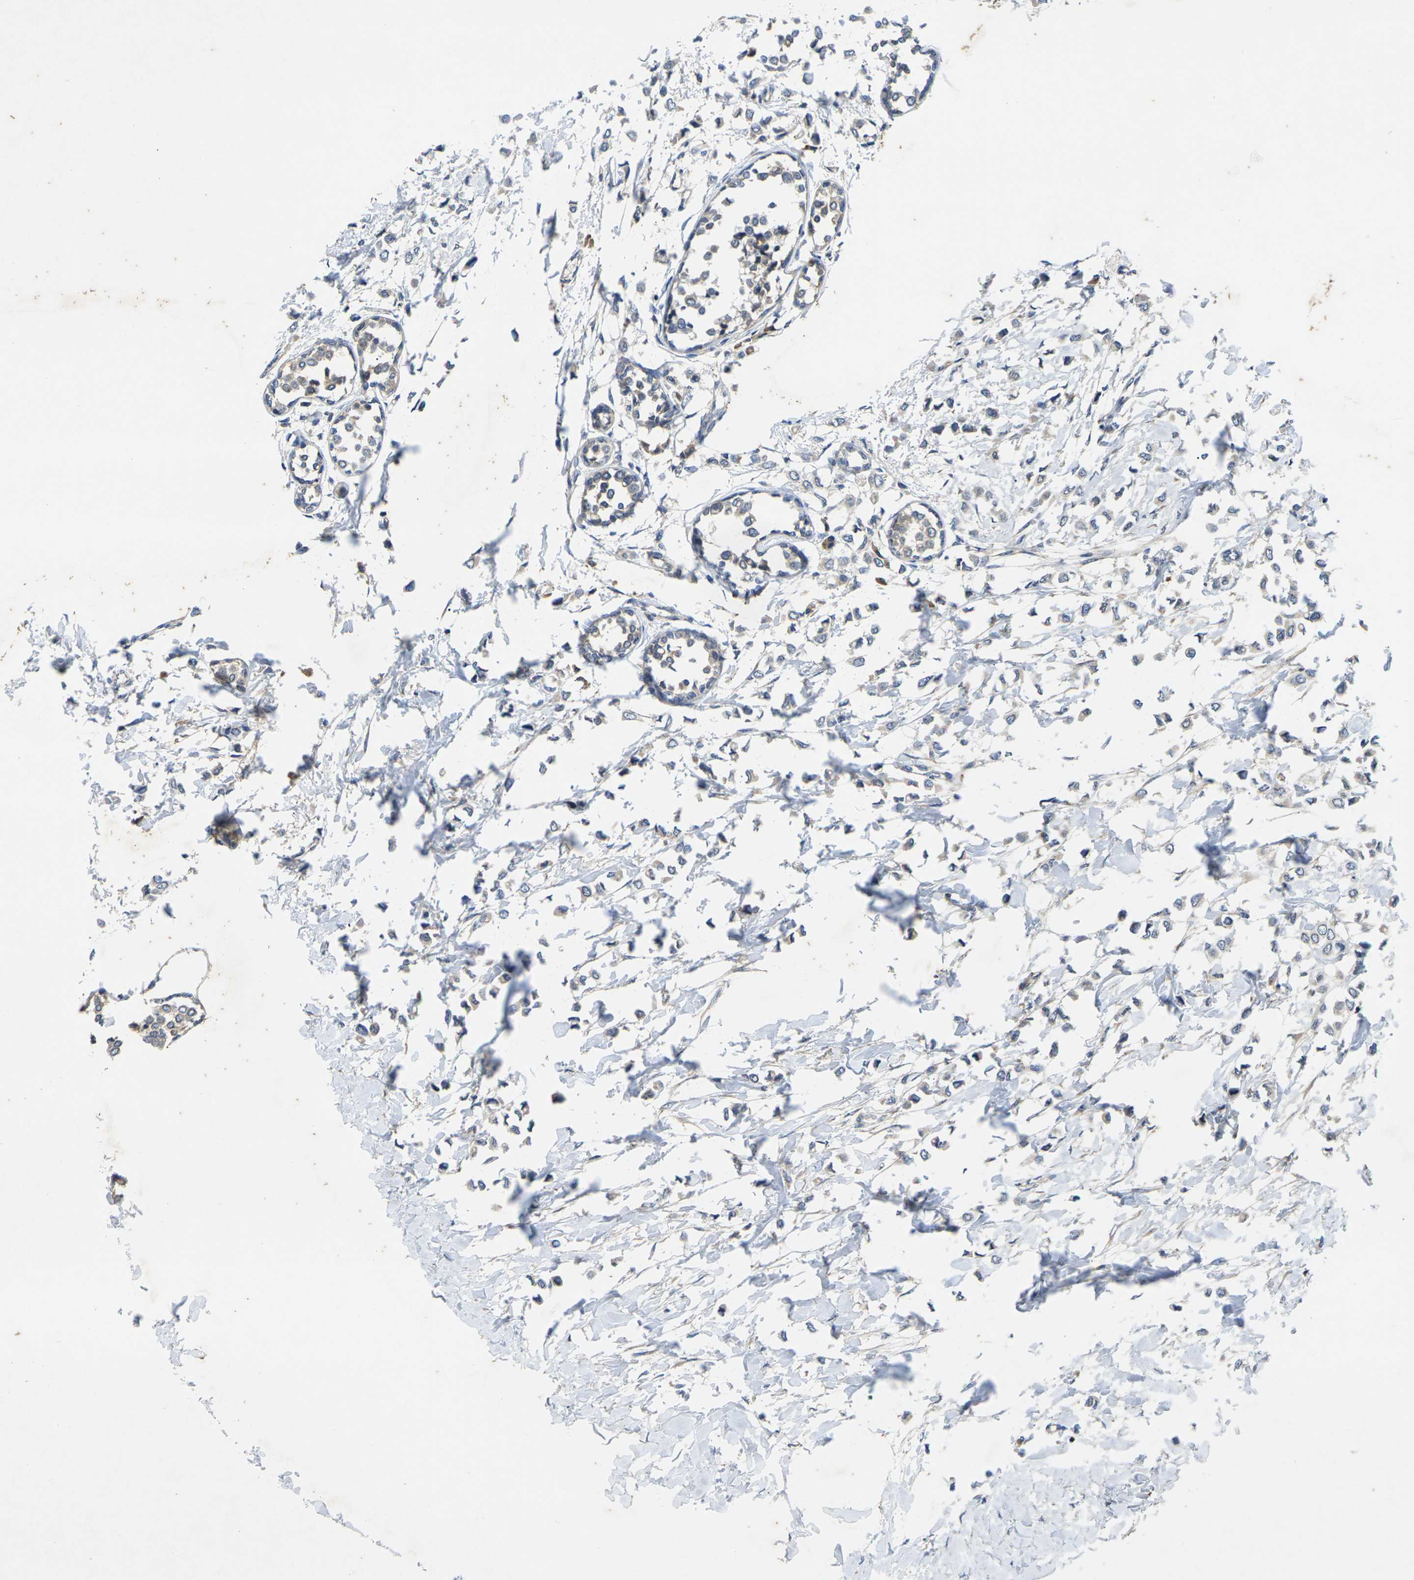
{"staining": {"intensity": "weak", "quantity": "<25%", "location": "cytoplasmic/membranous"}, "tissue": "breast cancer", "cell_type": "Tumor cells", "image_type": "cancer", "snomed": [{"axis": "morphology", "description": "Lobular carcinoma"}, {"axis": "topography", "description": "Breast"}], "caption": "DAB immunohistochemical staining of breast lobular carcinoma demonstrates no significant positivity in tumor cells.", "gene": "KIF1B", "patient": {"sex": "female", "age": 51}}